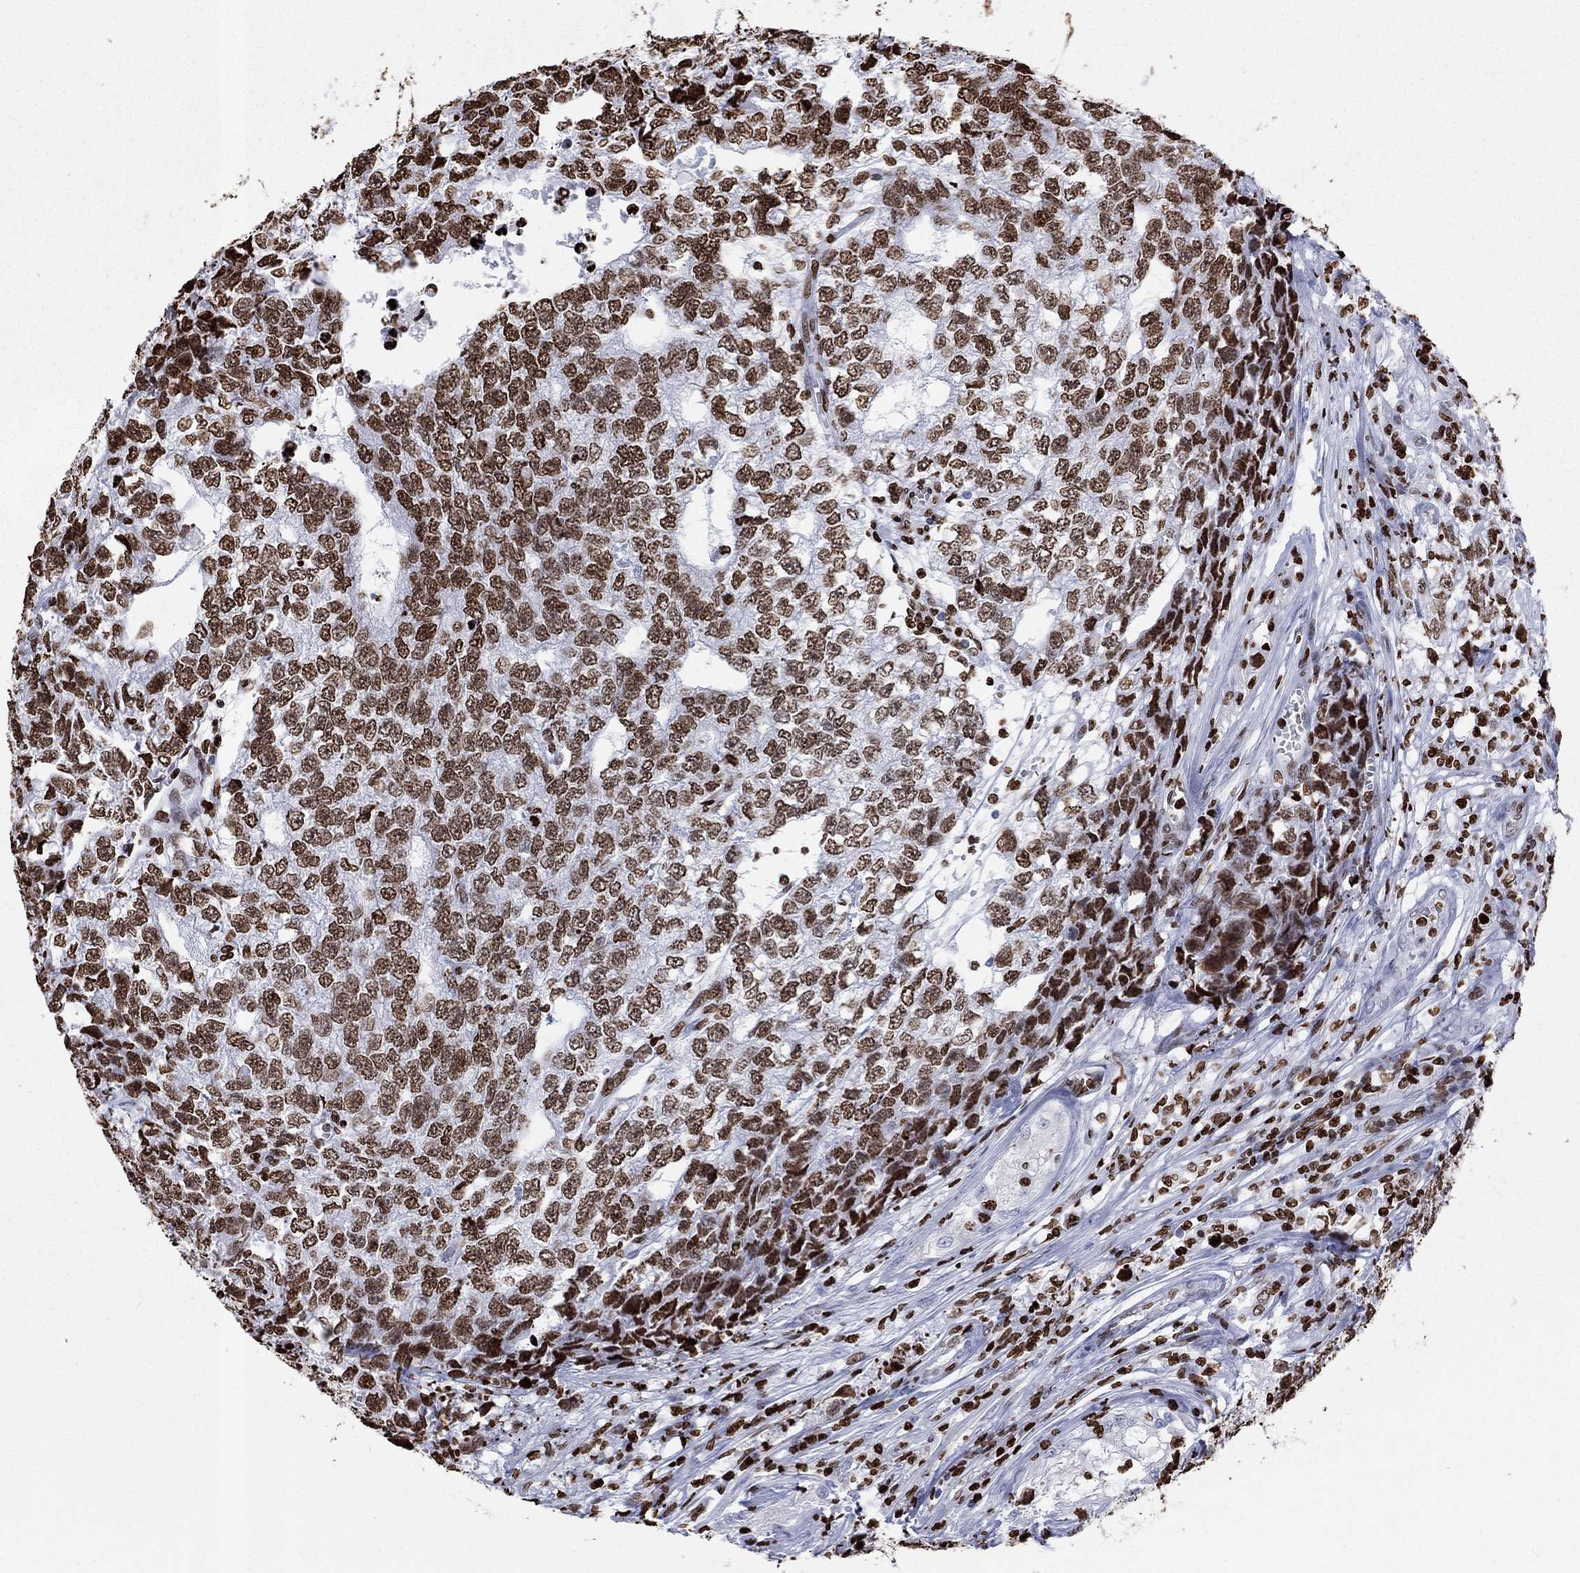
{"staining": {"intensity": "moderate", "quantity": ">75%", "location": "nuclear"}, "tissue": "testis cancer", "cell_type": "Tumor cells", "image_type": "cancer", "snomed": [{"axis": "morphology", "description": "Seminoma, NOS"}, {"axis": "morphology", "description": "Carcinoma, Embryonal, NOS"}, {"axis": "topography", "description": "Testis"}], "caption": "Immunohistochemical staining of human testis cancer (embryonal carcinoma) exhibits moderate nuclear protein staining in approximately >75% of tumor cells.", "gene": "H1-5", "patient": {"sex": "male", "age": 22}}